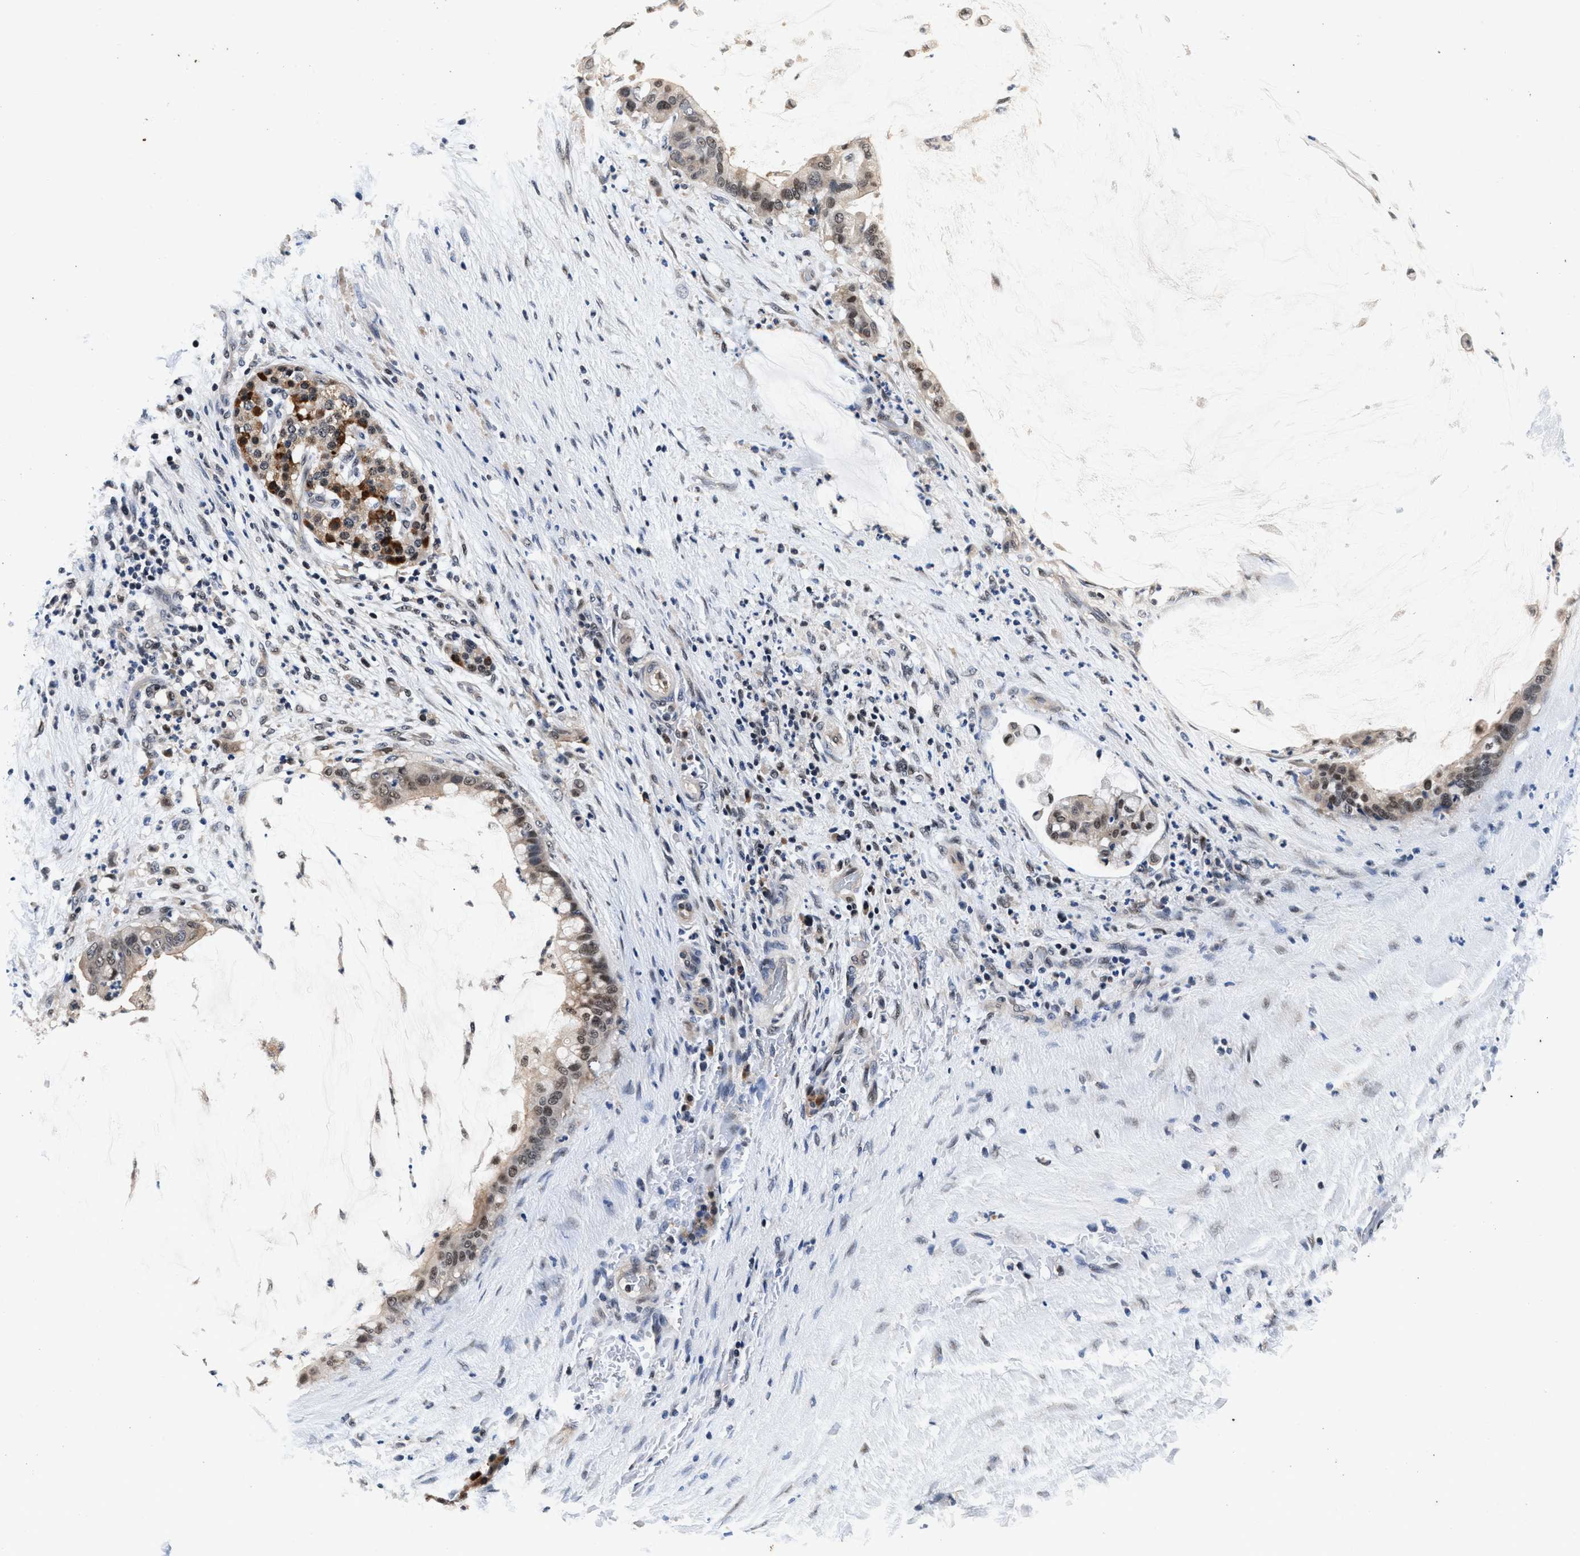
{"staining": {"intensity": "moderate", "quantity": "<25%", "location": "cytoplasmic/membranous,nuclear"}, "tissue": "pancreatic cancer", "cell_type": "Tumor cells", "image_type": "cancer", "snomed": [{"axis": "morphology", "description": "Adenocarcinoma, NOS"}, {"axis": "topography", "description": "Pancreas"}], "caption": "This image shows immunohistochemistry (IHC) staining of adenocarcinoma (pancreatic), with low moderate cytoplasmic/membranous and nuclear positivity in approximately <25% of tumor cells.", "gene": "USP16", "patient": {"sex": "male", "age": 41}}